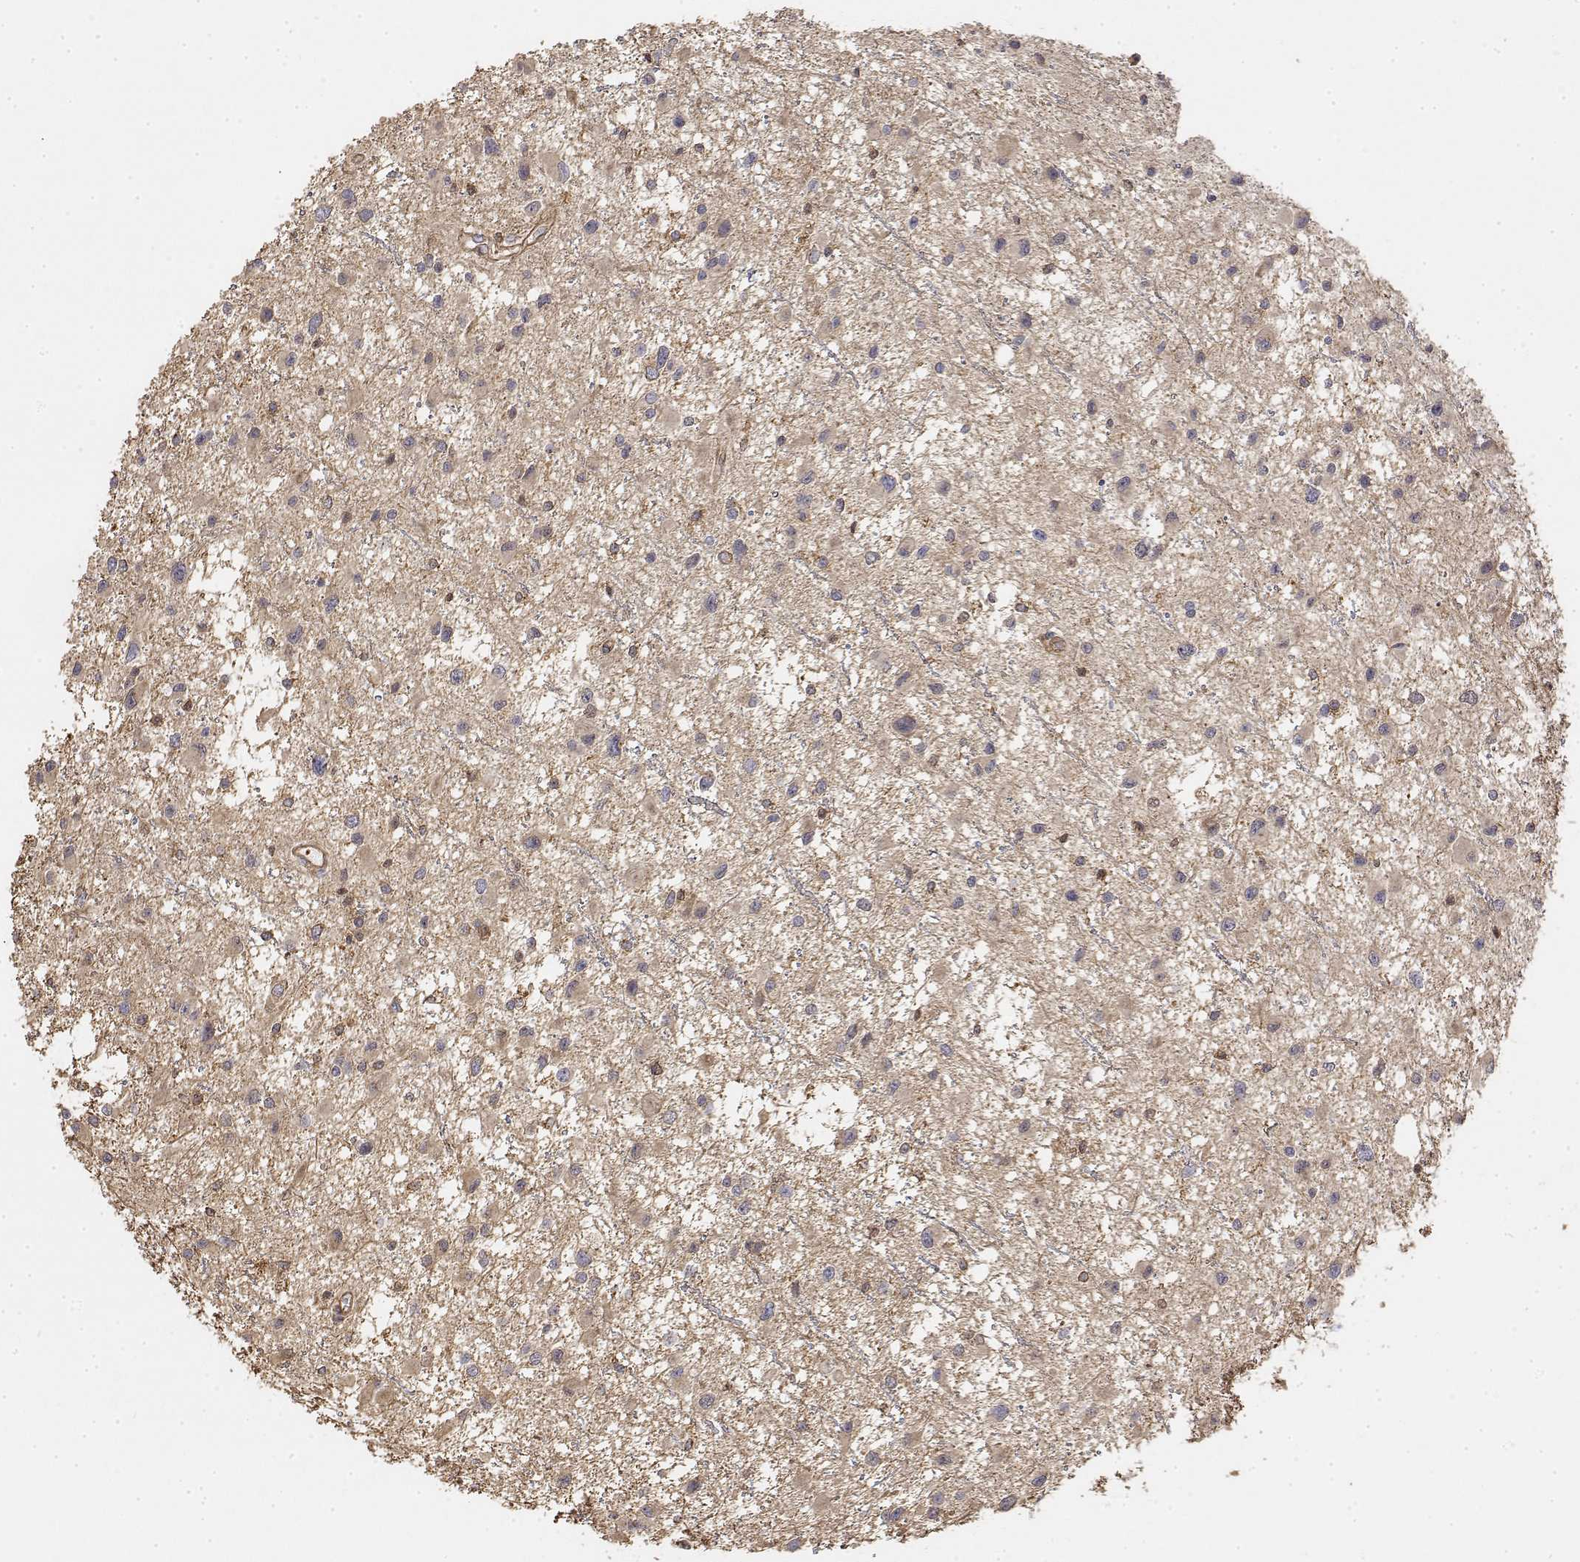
{"staining": {"intensity": "weak", "quantity": "<25%", "location": "cytoplasmic/membranous"}, "tissue": "glioma", "cell_type": "Tumor cells", "image_type": "cancer", "snomed": [{"axis": "morphology", "description": "Glioma, malignant, Low grade"}, {"axis": "topography", "description": "Brain"}], "caption": "Immunohistochemical staining of glioma exhibits no significant positivity in tumor cells.", "gene": "PACSIN2", "patient": {"sex": "female", "age": 32}}